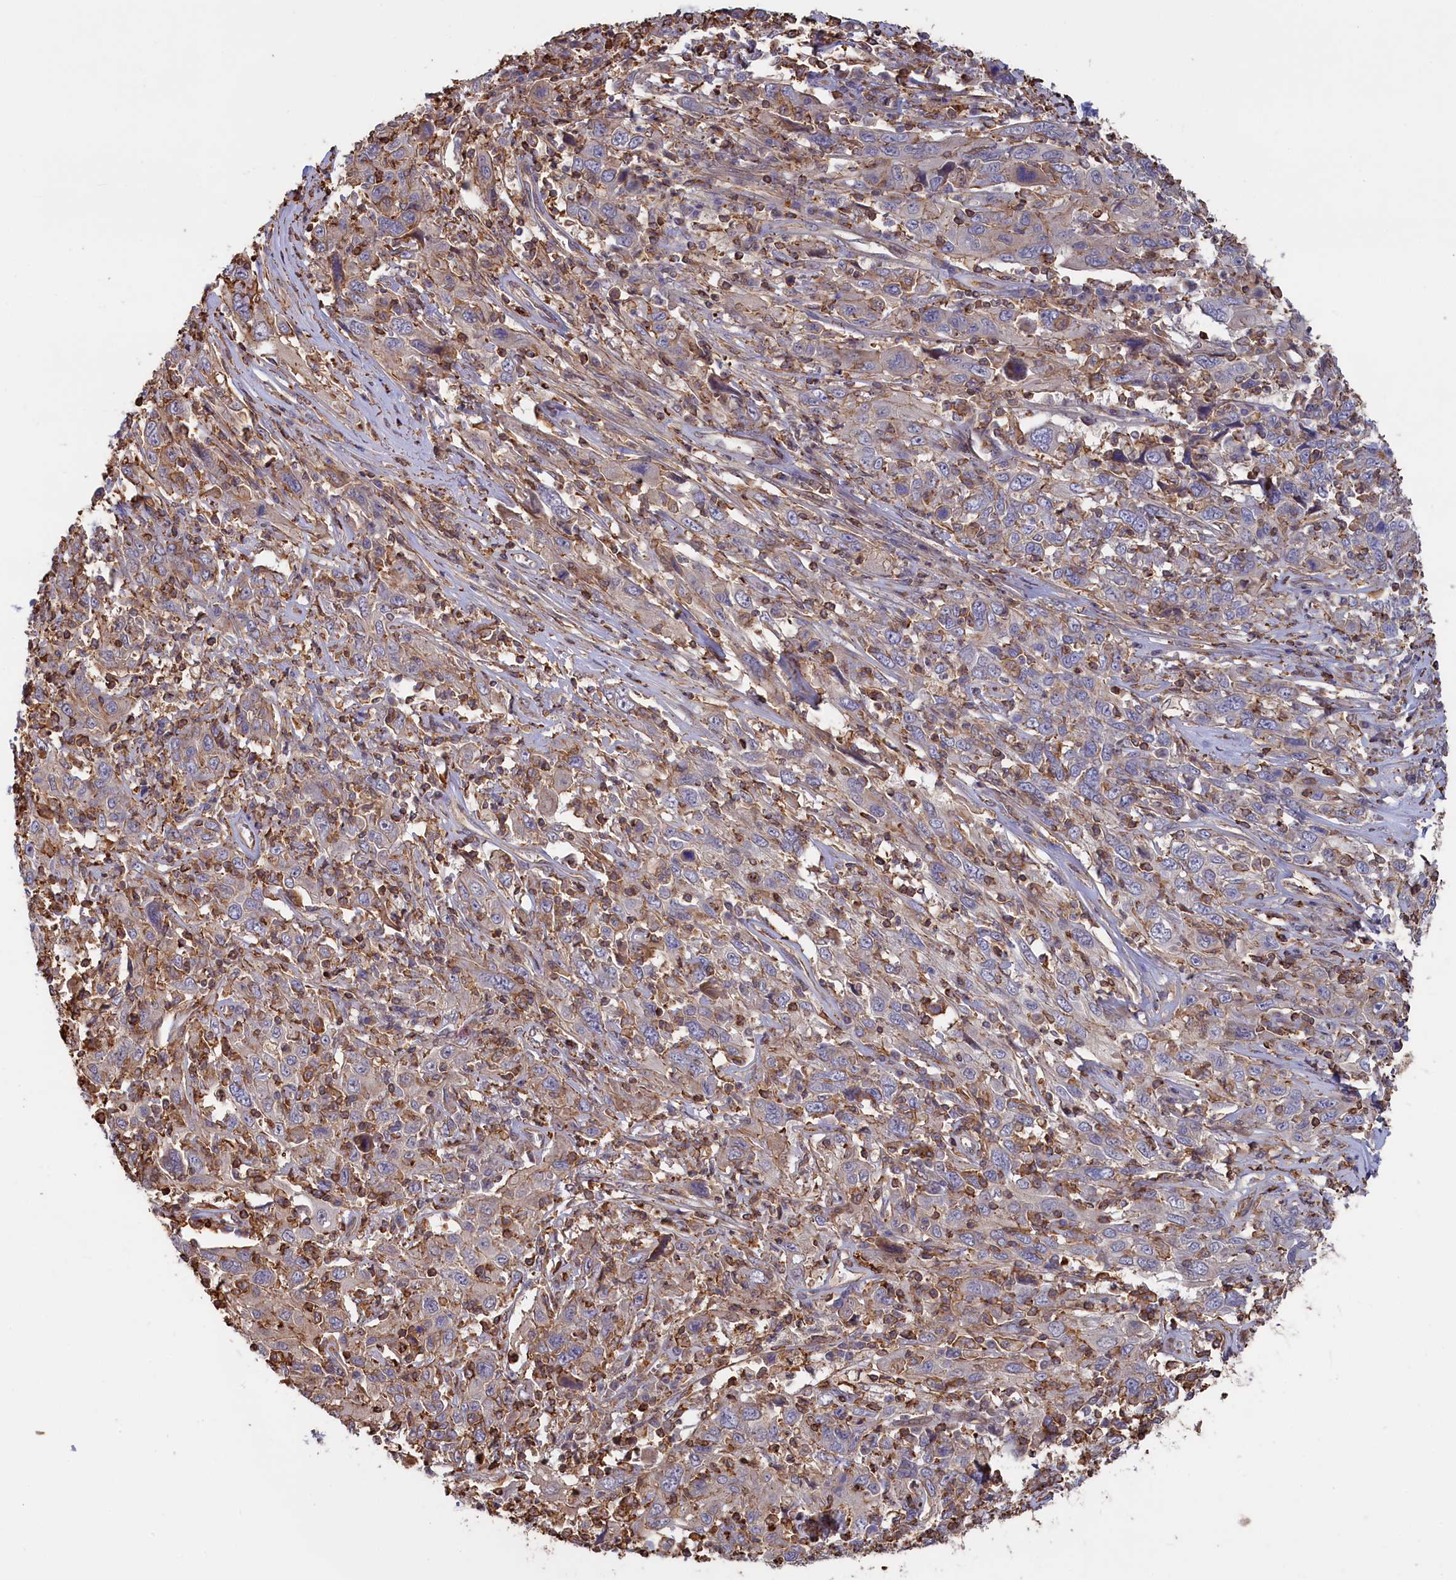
{"staining": {"intensity": "negative", "quantity": "none", "location": "none"}, "tissue": "cervical cancer", "cell_type": "Tumor cells", "image_type": "cancer", "snomed": [{"axis": "morphology", "description": "Squamous cell carcinoma, NOS"}, {"axis": "topography", "description": "Cervix"}], "caption": "The image shows no significant expression in tumor cells of cervical cancer.", "gene": "ANKRD27", "patient": {"sex": "female", "age": 46}}